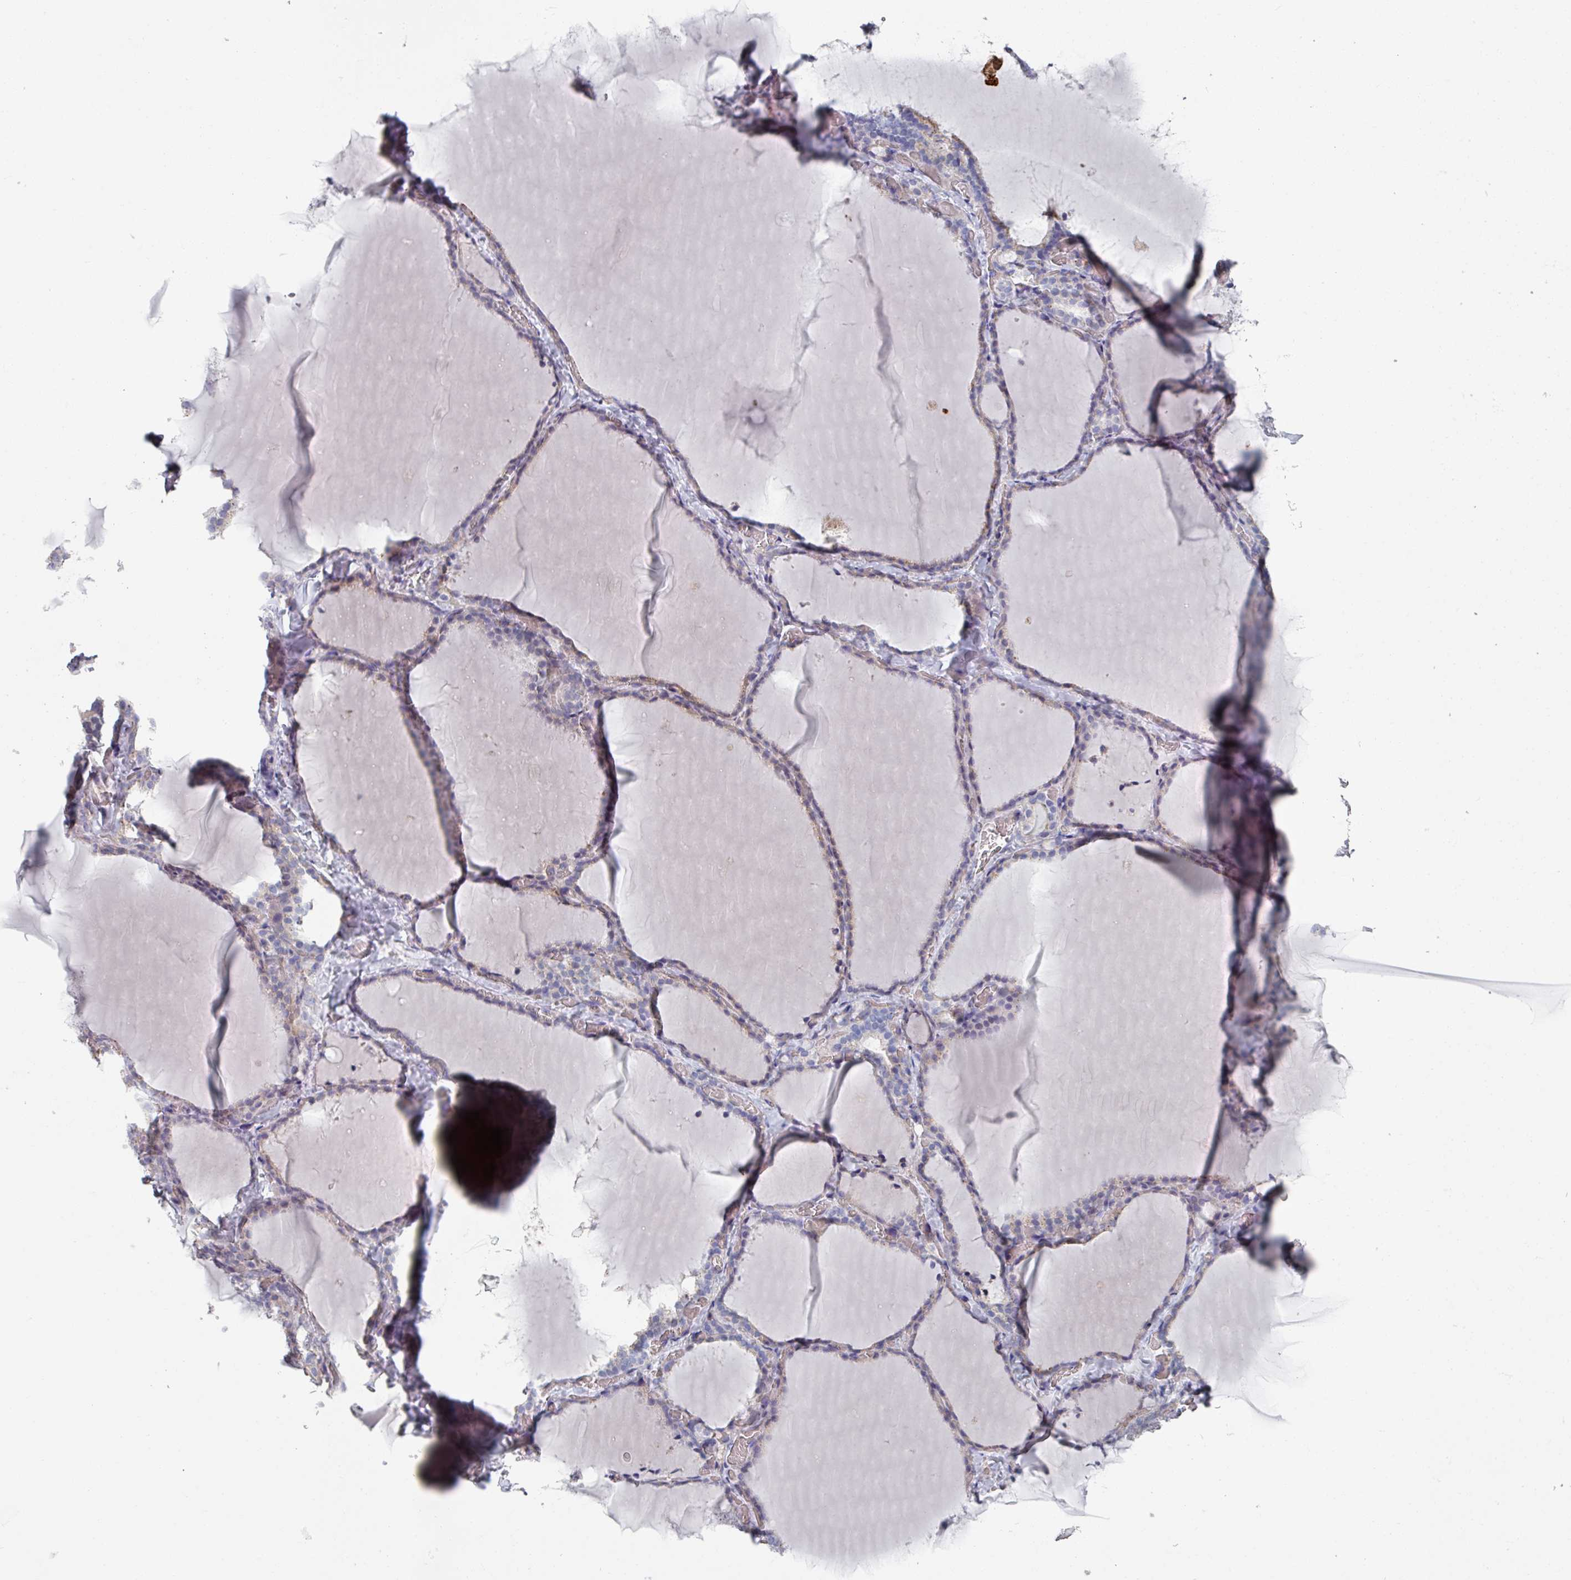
{"staining": {"intensity": "negative", "quantity": "none", "location": "none"}, "tissue": "thyroid gland", "cell_type": "Glandular cells", "image_type": "normal", "snomed": [{"axis": "morphology", "description": "Normal tissue, NOS"}, {"axis": "topography", "description": "Thyroid gland"}], "caption": "Immunohistochemical staining of normal thyroid gland reveals no significant expression in glandular cells.", "gene": "EFL1", "patient": {"sex": "female", "age": 22}}